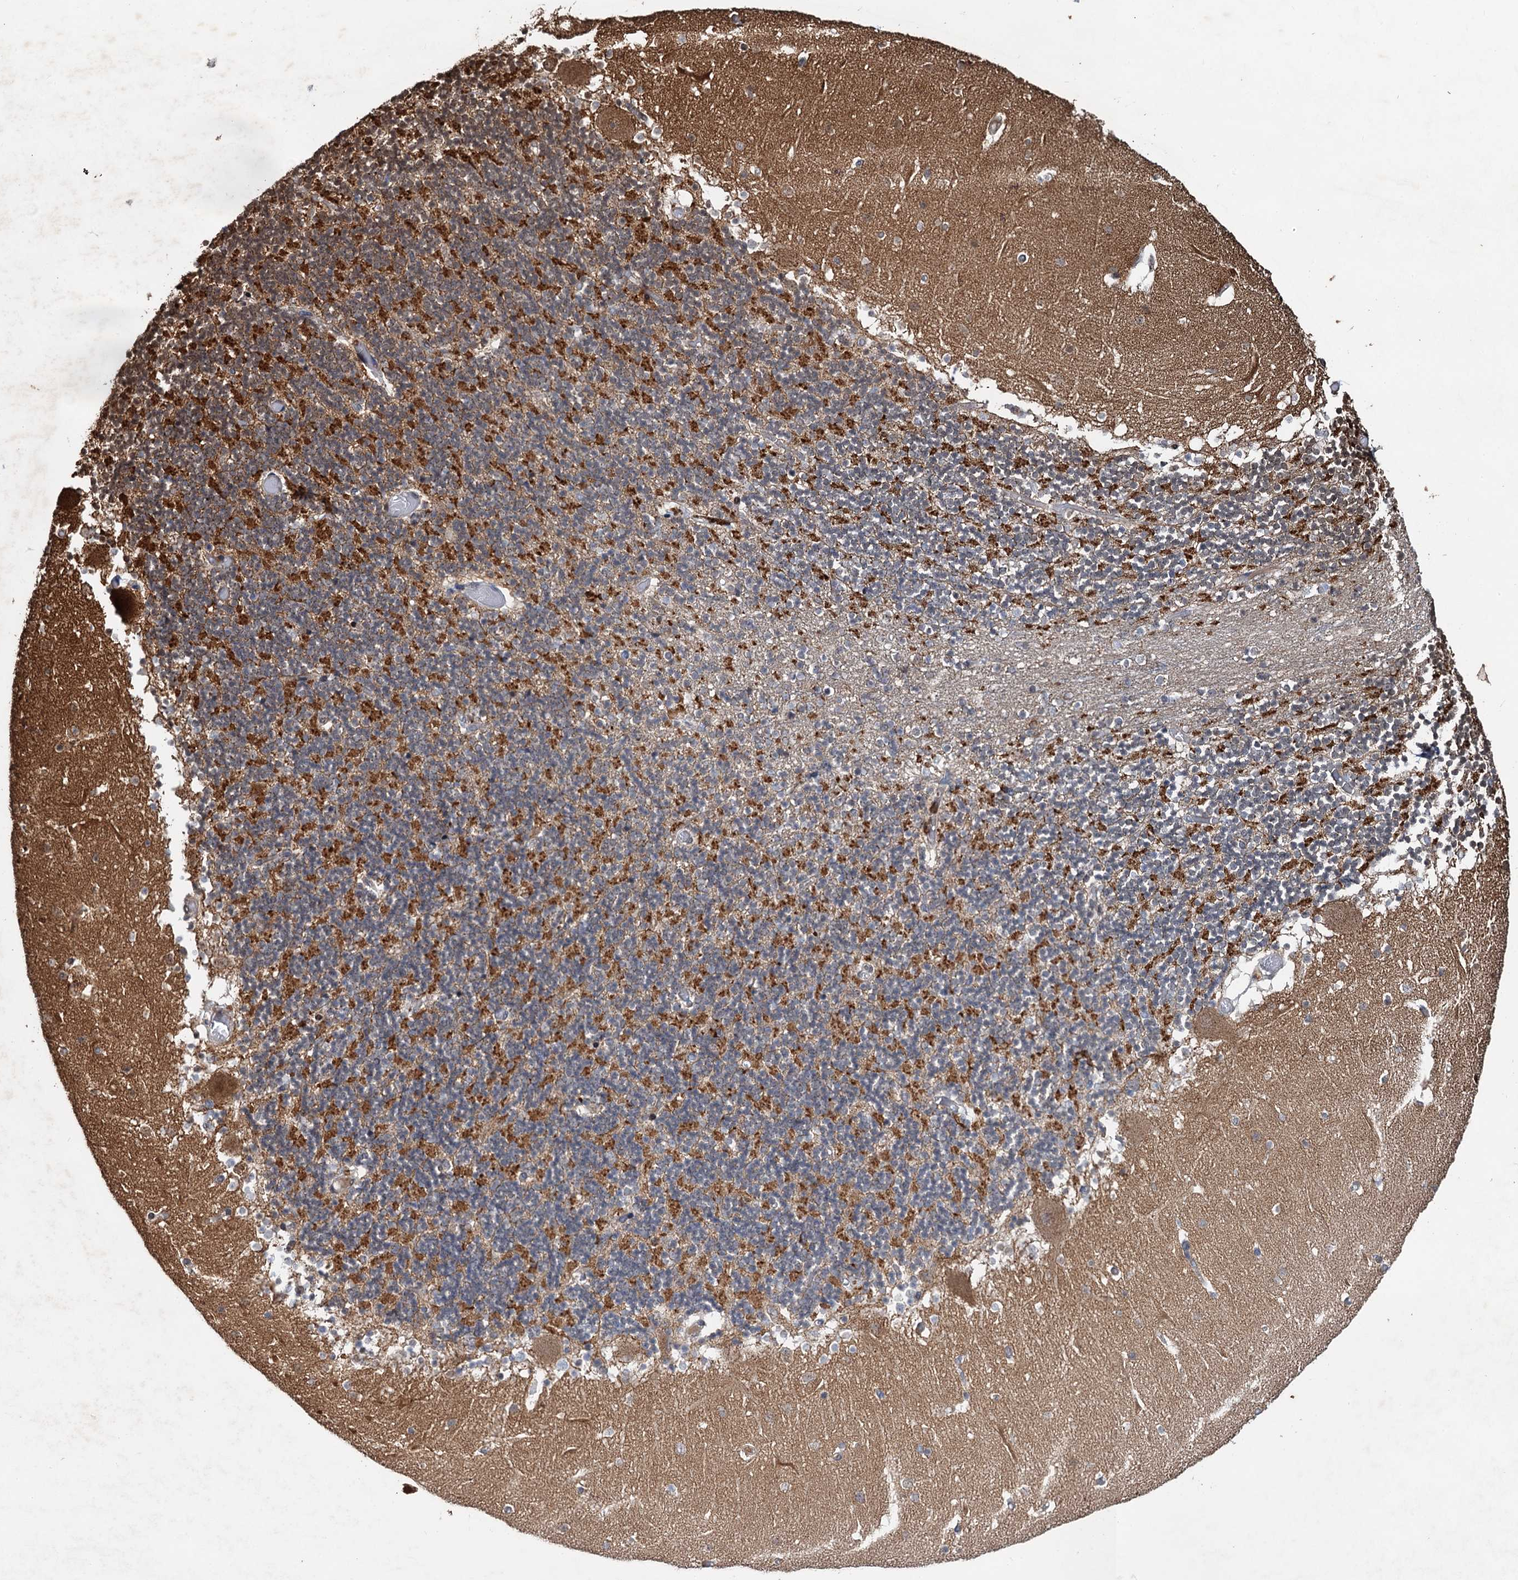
{"staining": {"intensity": "moderate", "quantity": ">75%", "location": "cytoplasmic/membranous"}, "tissue": "cerebellum", "cell_type": "Cells in granular layer", "image_type": "normal", "snomed": [{"axis": "morphology", "description": "Normal tissue, NOS"}, {"axis": "topography", "description": "Cerebellum"}], "caption": "Moderate cytoplasmic/membranous positivity is identified in about >75% of cells in granular layer in normal cerebellum.", "gene": "REP15", "patient": {"sex": "female", "age": 28}}